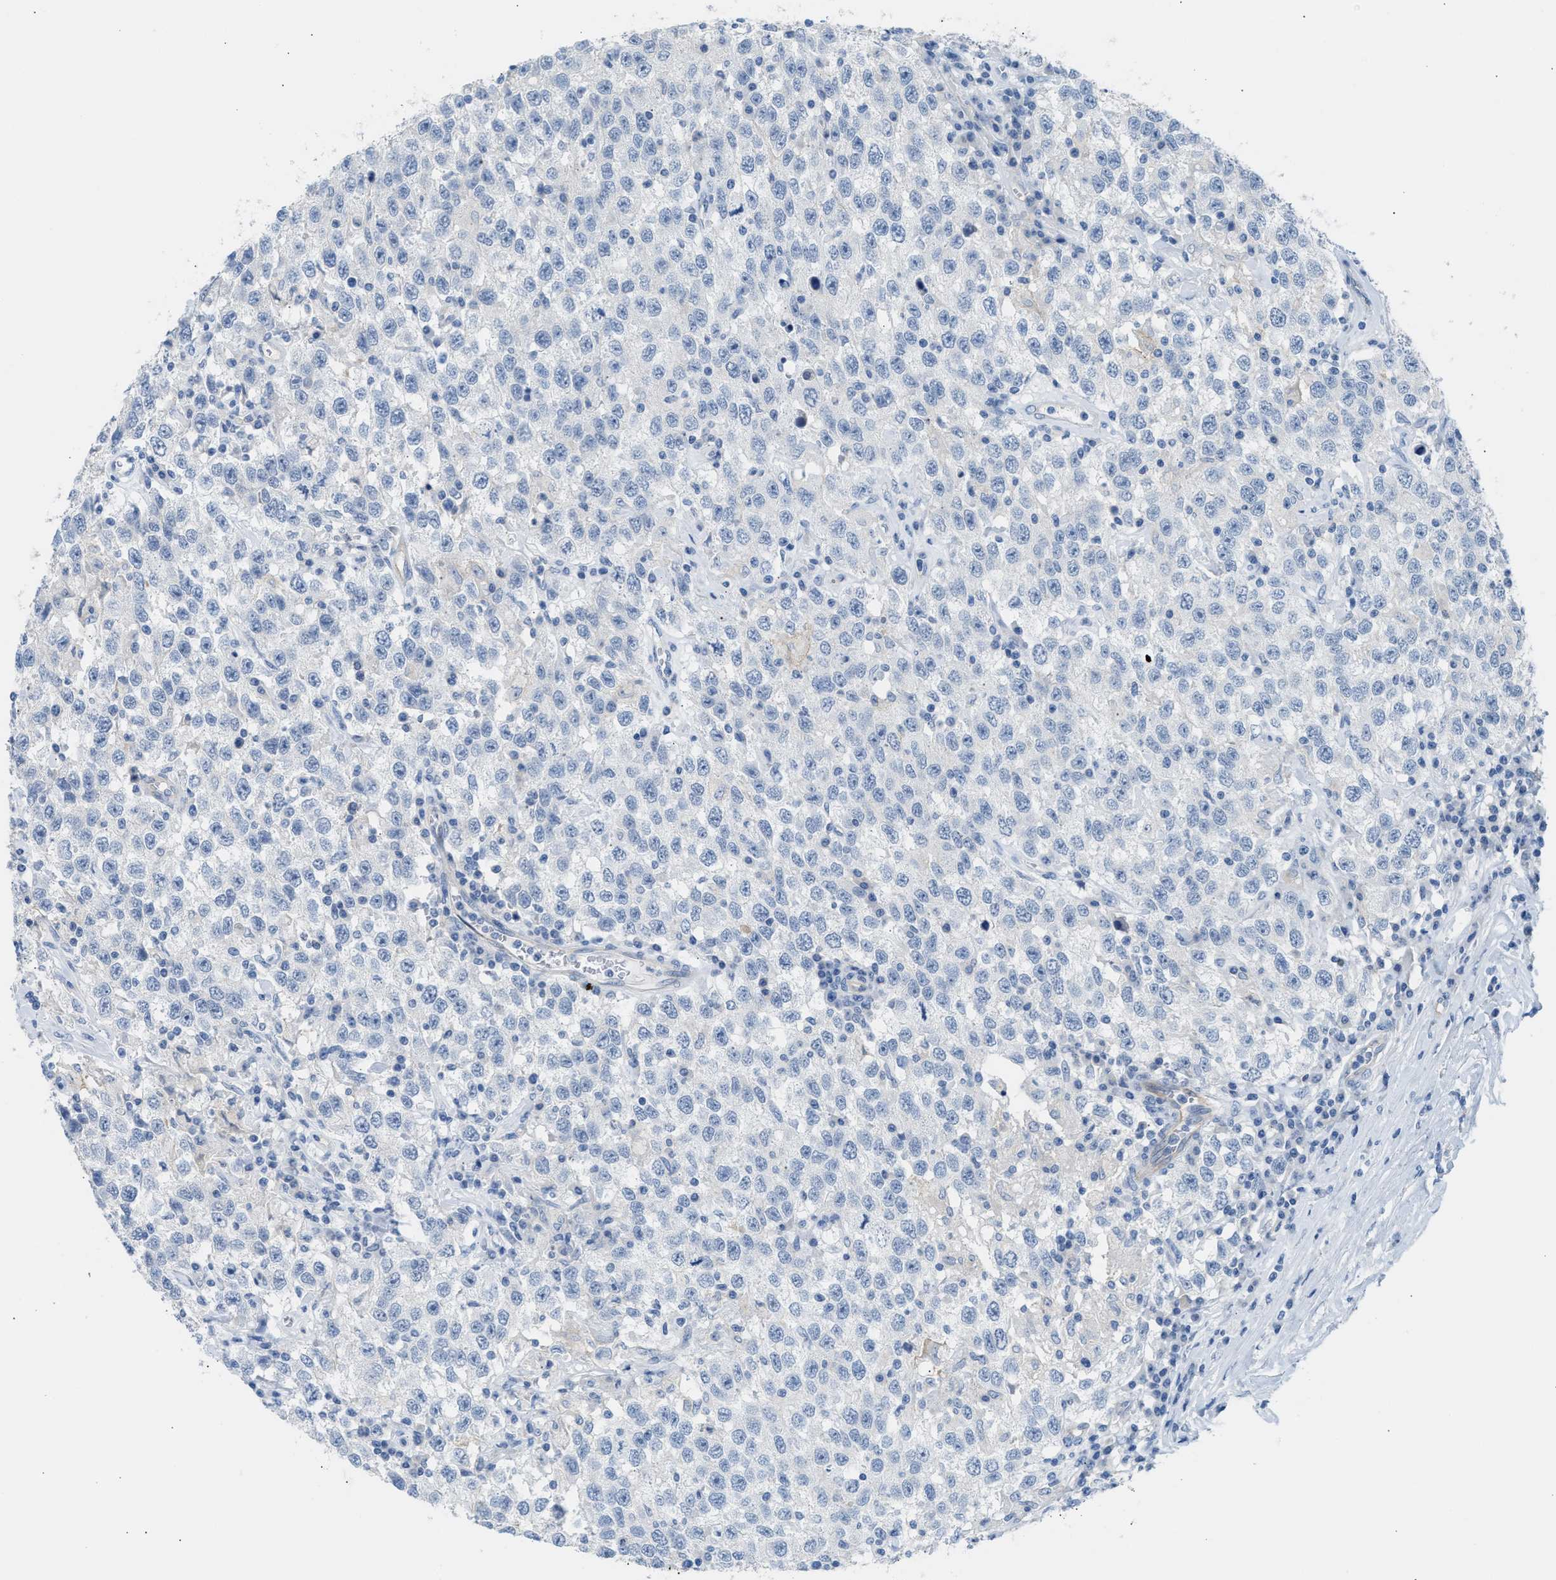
{"staining": {"intensity": "negative", "quantity": "none", "location": "none"}, "tissue": "testis cancer", "cell_type": "Tumor cells", "image_type": "cancer", "snomed": [{"axis": "morphology", "description": "Seminoma, NOS"}, {"axis": "topography", "description": "Testis"}], "caption": "Human seminoma (testis) stained for a protein using immunohistochemistry shows no expression in tumor cells.", "gene": "ERBB2", "patient": {"sex": "male", "age": 41}}